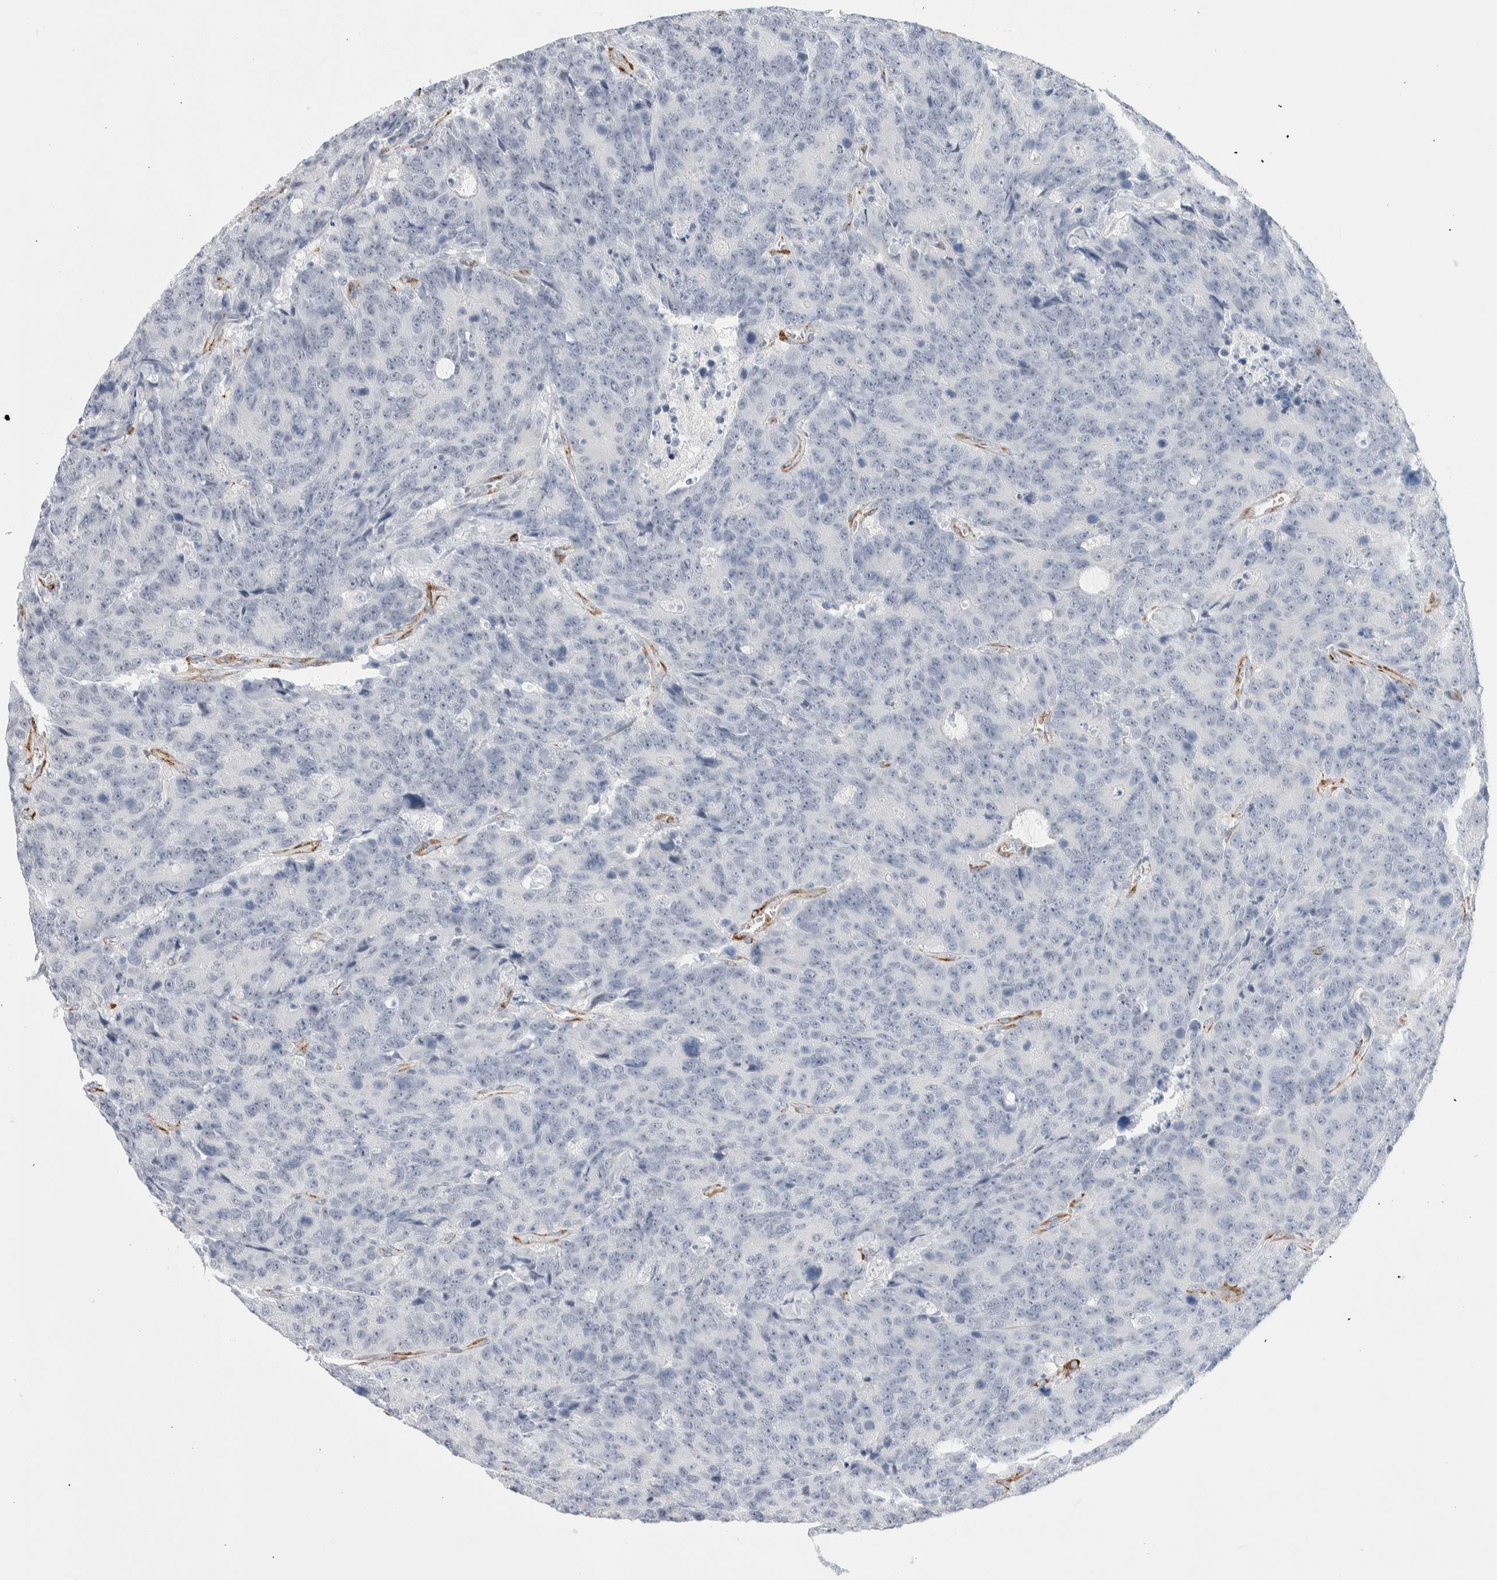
{"staining": {"intensity": "negative", "quantity": "none", "location": "none"}, "tissue": "colorectal cancer", "cell_type": "Tumor cells", "image_type": "cancer", "snomed": [{"axis": "morphology", "description": "Adenocarcinoma, NOS"}, {"axis": "topography", "description": "Colon"}], "caption": "Immunohistochemistry of colorectal adenocarcinoma displays no expression in tumor cells.", "gene": "SEPTIN4", "patient": {"sex": "female", "age": 86}}